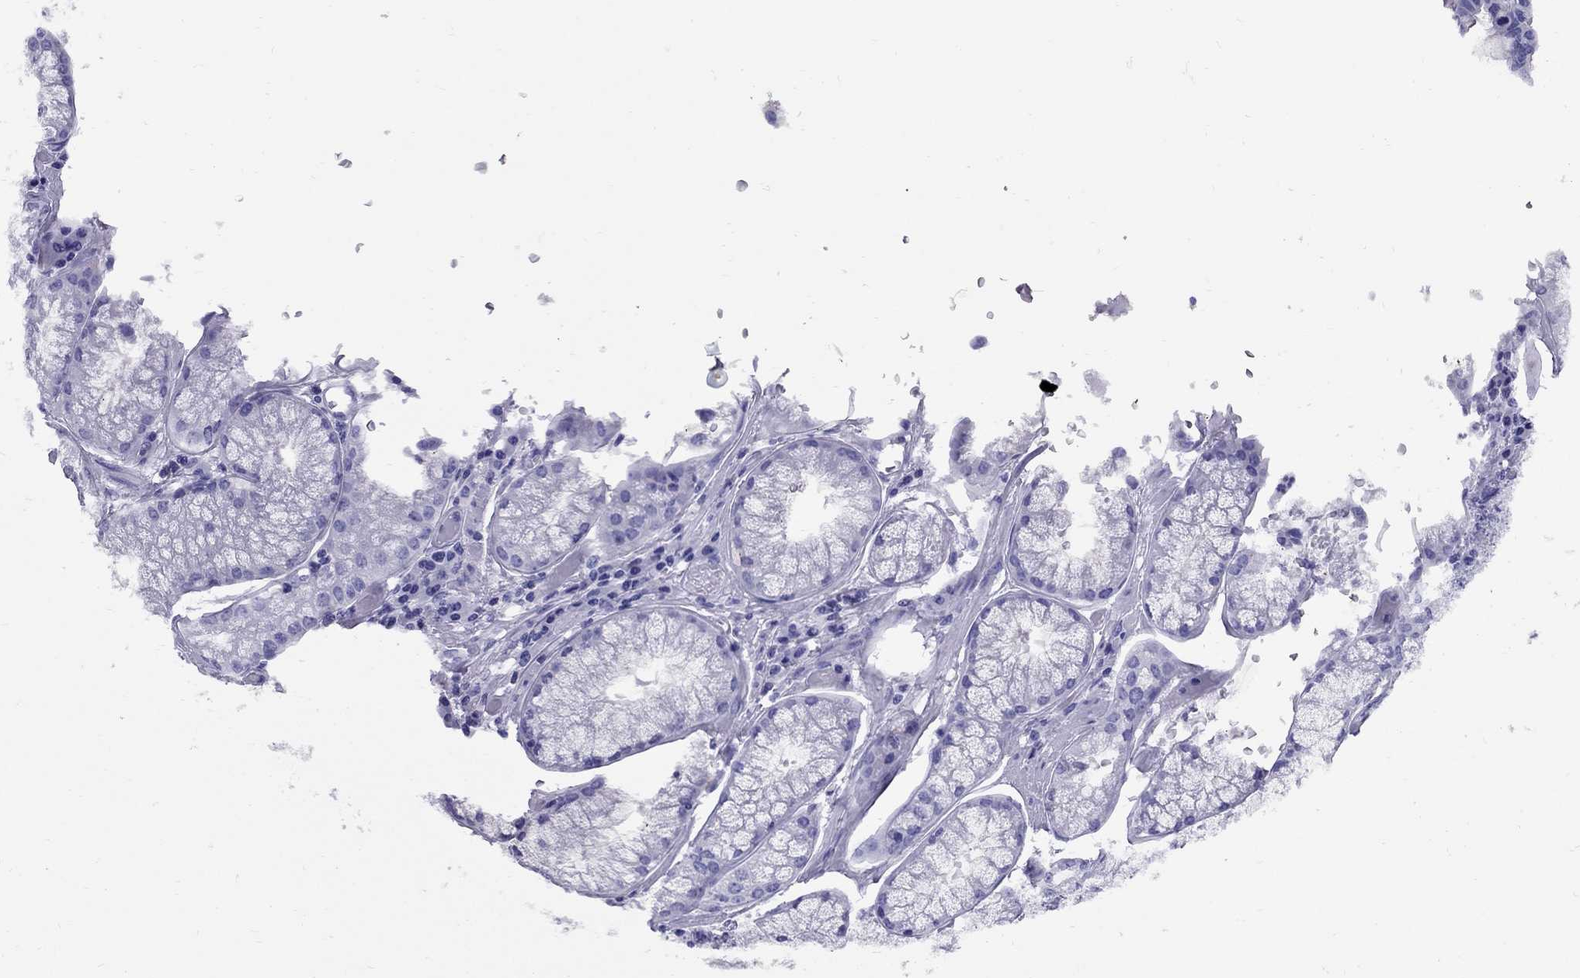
{"staining": {"intensity": "negative", "quantity": "none", "location": "none"}, "tissue": "stomach cancer", "cell_type": "Tumor cells", "image_type": "cancer", "snomed": [{"axis": "morphology", "description": "Adenocarcinoma, NOS"}, {"axis": "topography", "description": "Stomach, lower"}], "caption": "A photomicrograph of stomach cancer stained for a protein displays no brown staining in tumor cells. The staining is performed using DAB (3,3'-diaminobenzidine) brown chromogen with nuclei counter-stained in using hematoxylin.", "gene": "AVPR1B", "patient": {"sex": "female", "age": 76}}